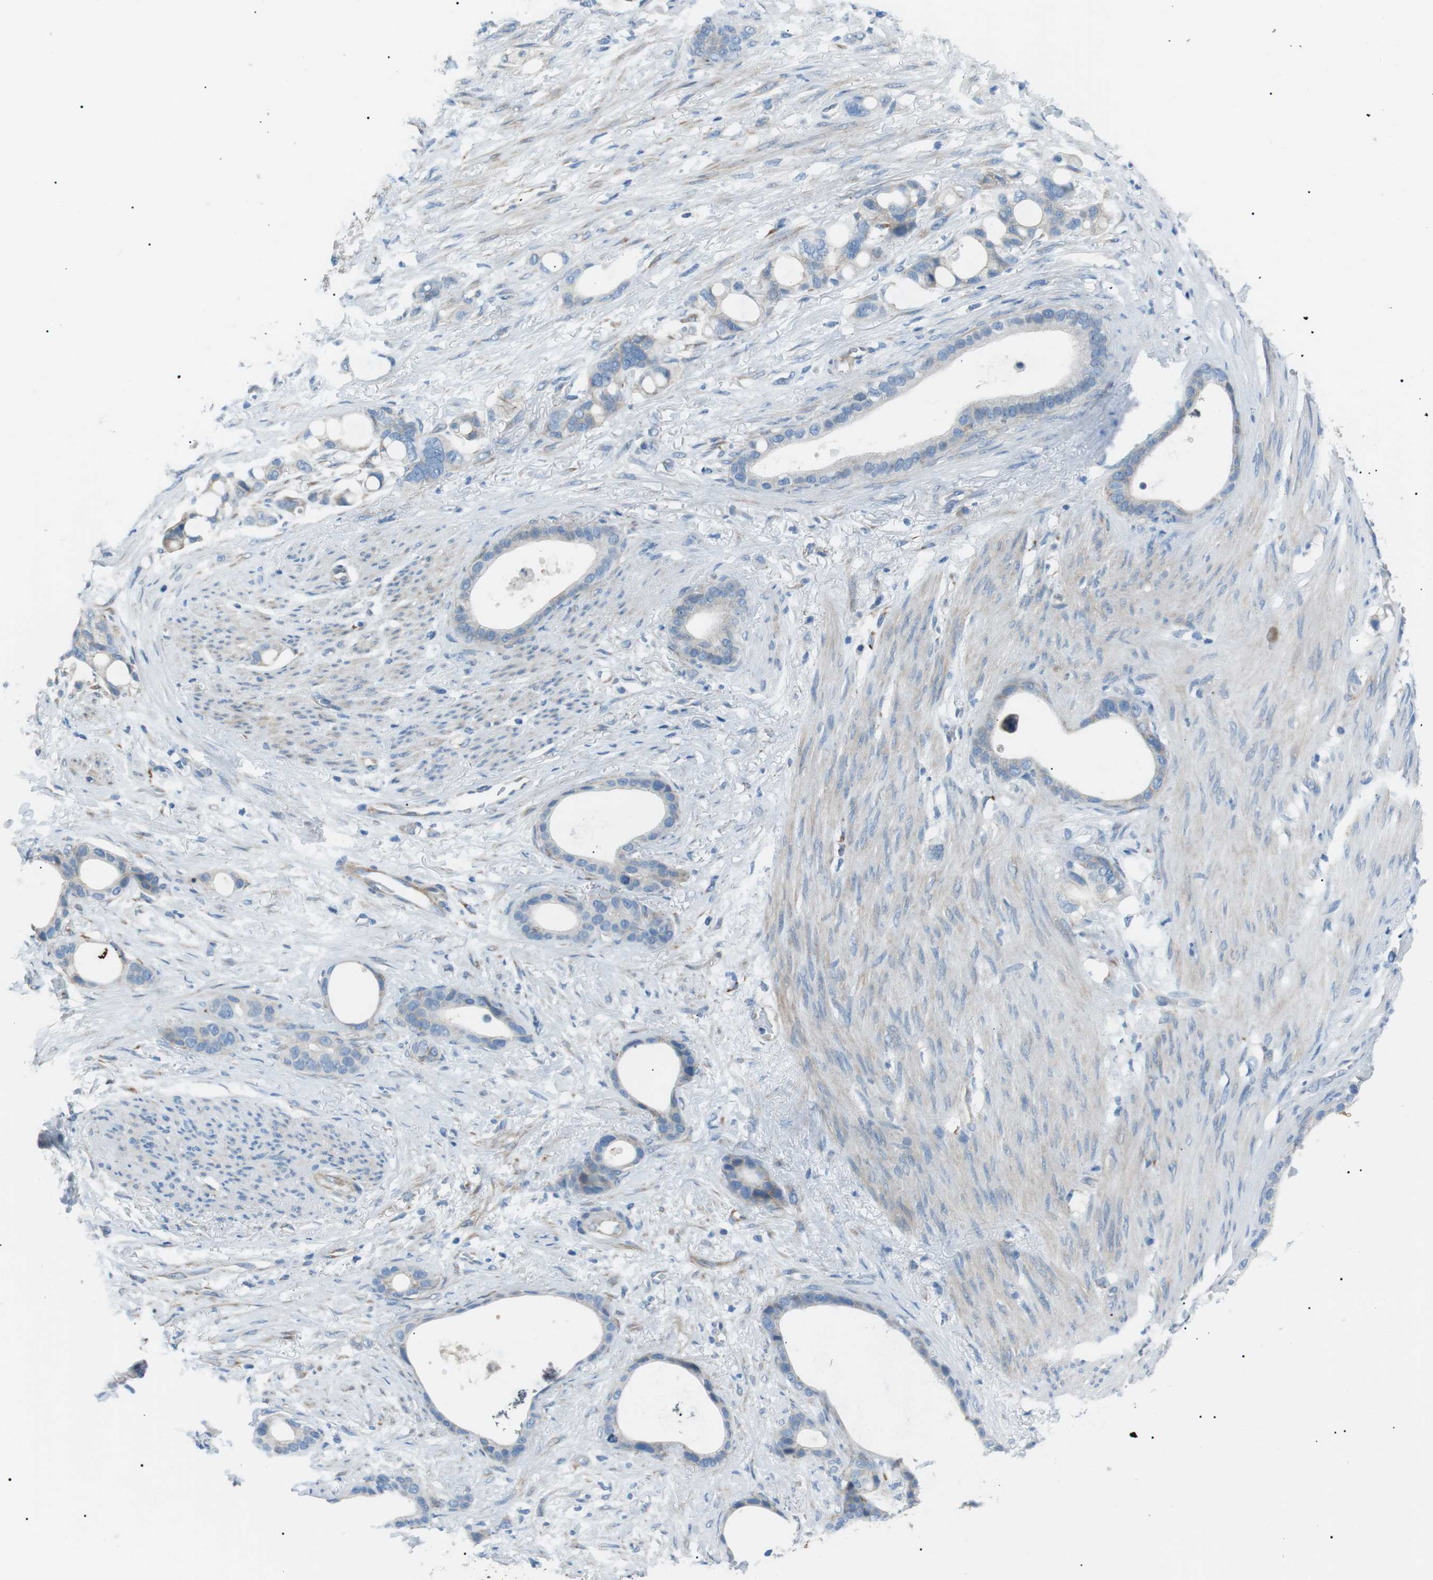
{"staining": {"intensity": "negative", "quantity": "none", "location": "none"}, "tissue": "stomach cancer", "cell_type": "Tumor cells", "image_type": "cancer", "snomed": [{"axis": "morphology", "description": "Adenocarcinoma, NOS"}, {"axis": "topography", "description": "Stomach"}], "caption": "Immunohistochemistry micrograph of stomach cancer stained for a protein (brown), which reveals no staining in tumor cells.", "gene": "MTARC2", "patient": {"sex": "female", "age": 75}}